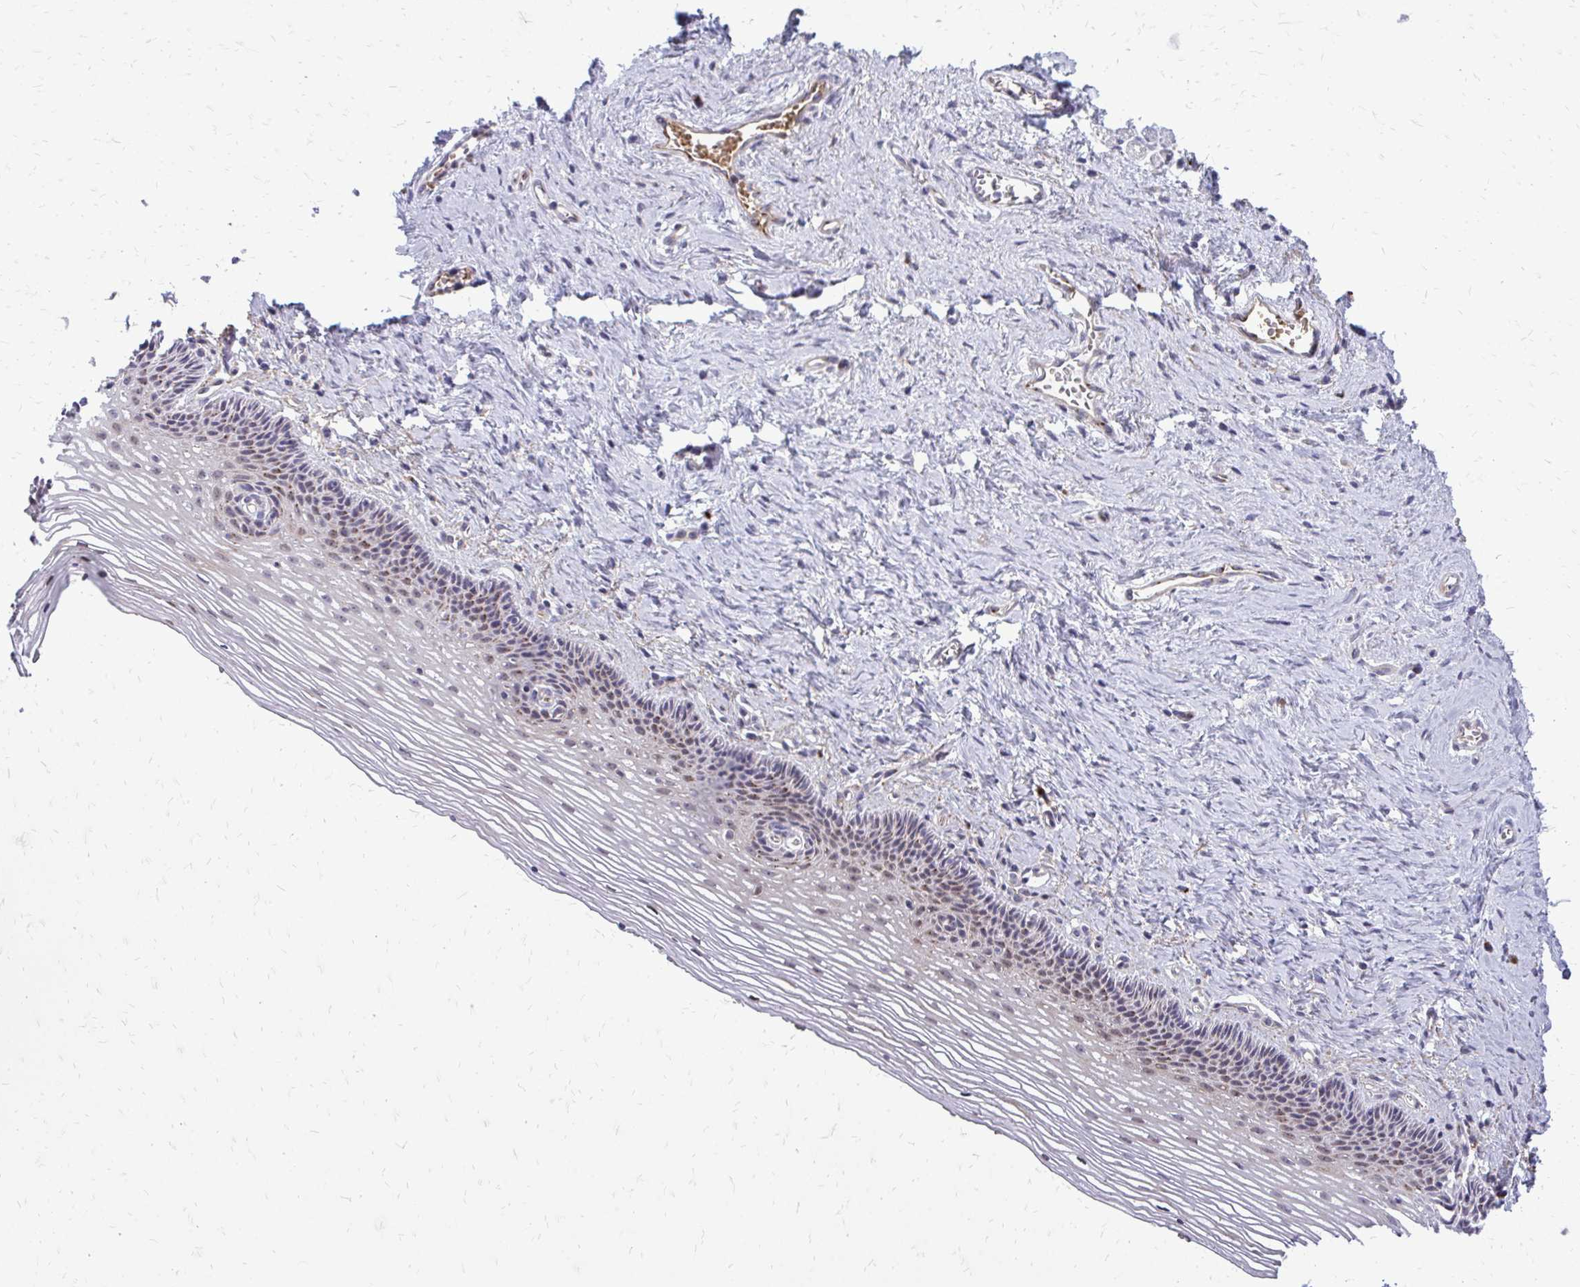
{"staining": {"intensity": "weak", "quantity": "<25%", "location": "cytoplasmic/membranous"}, "tissue": "vagina", "cell_type": "Squamous epithelial cells", "image_type": "normal", "snomed": [{"axis": "morphology", "description": "Normal tissue, NOS"}, {"axis": "topography", "description": "Vagina"}, {"axis": "topography", "description": "Cervix"}], "caption": "Photomicrograph shows no significant protein staining in squamous epithelial cells of benign vagina.", "gene": "FUNDC2", "patient": {"sex": "female", "age": 37}}